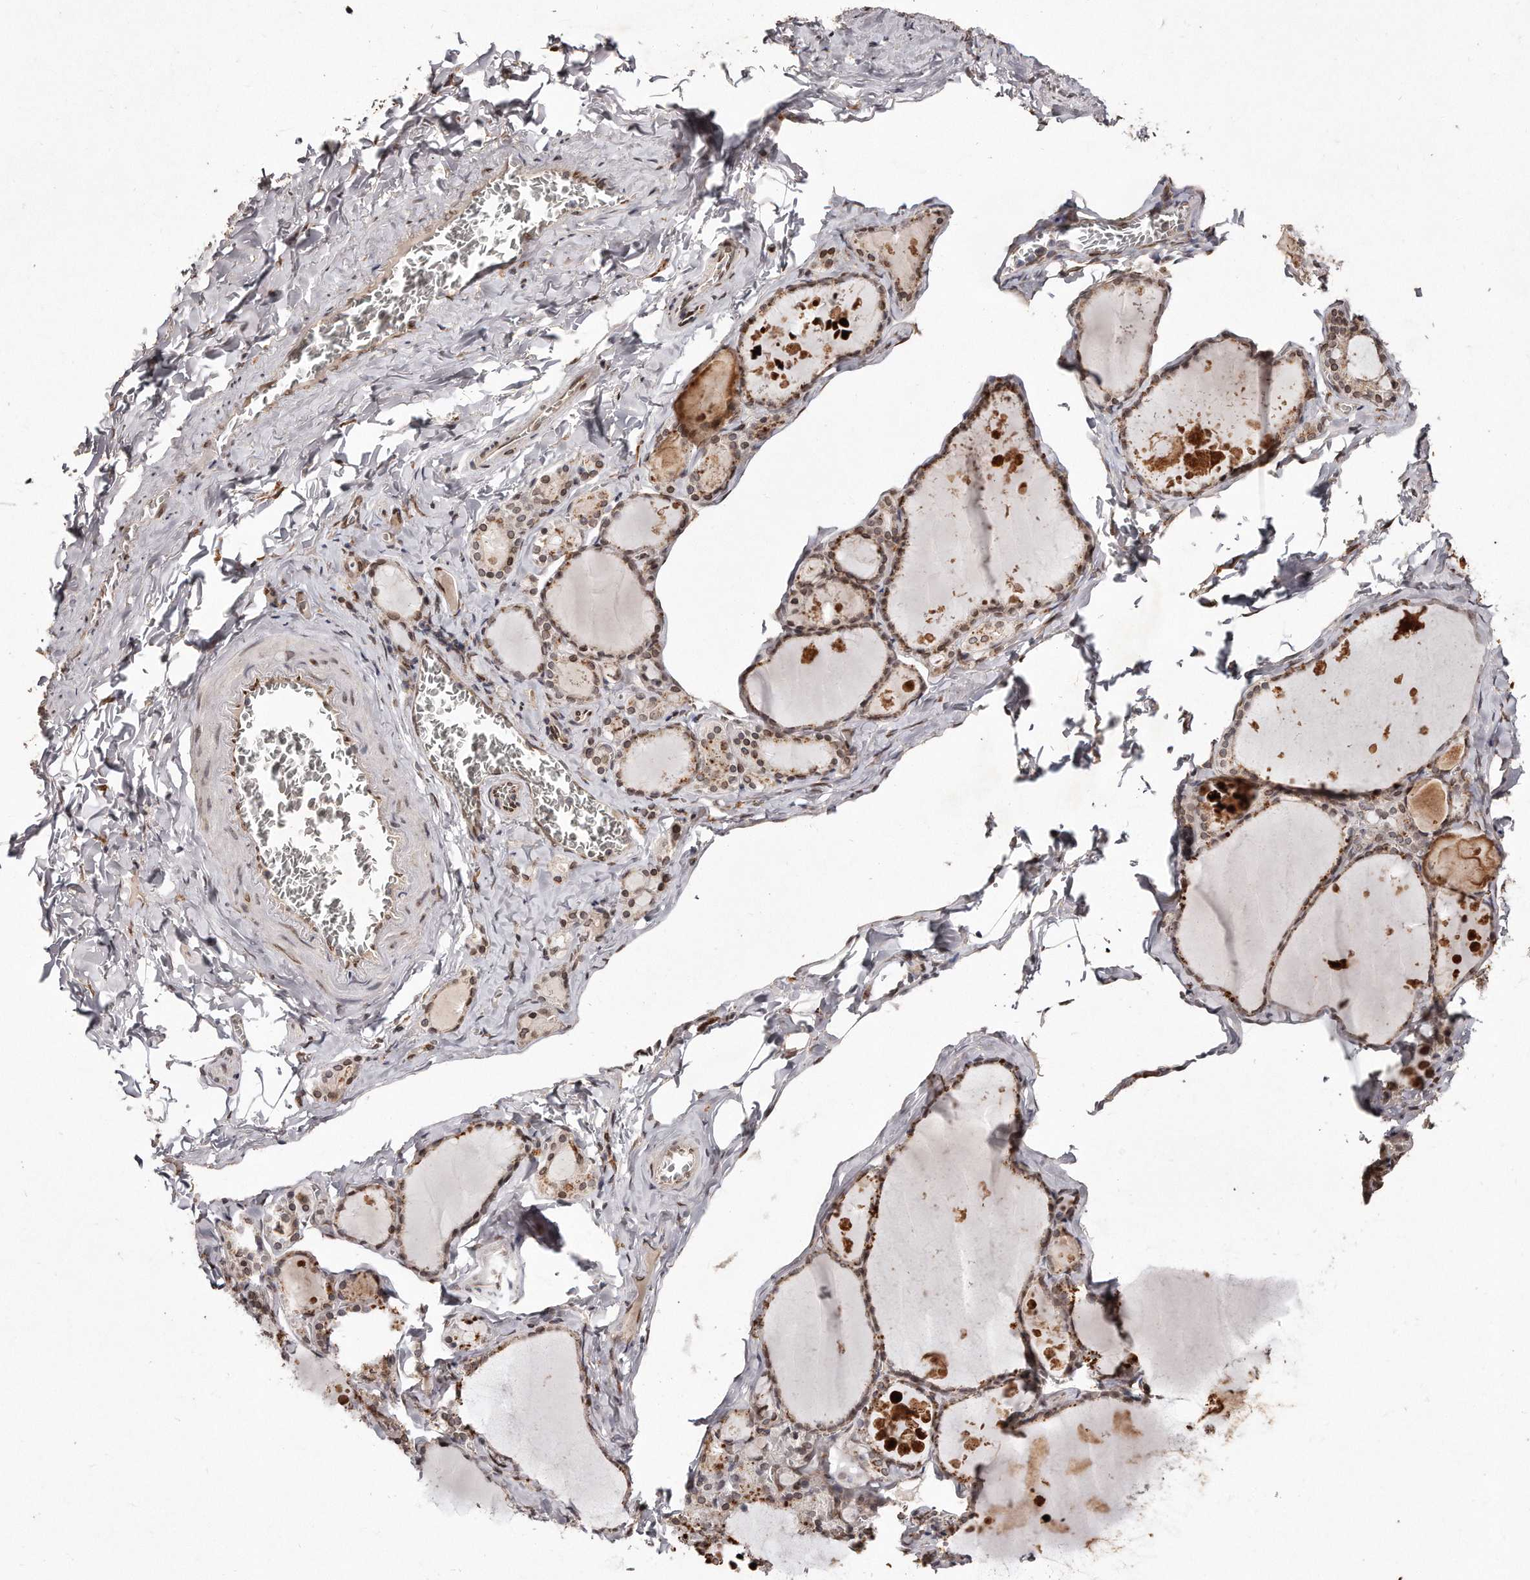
{"staining": {"intensity": "moderate", "quantity": ">75%", "location": "cytoplasmic/membranous,nuclear"}, "tissue": "thyroid gland", "cell_type": "Glandular cells", "image_type": "normal", "snomed": [{"axis": "morphology", "description": "Normal tissue, NOS"}, {"axis": "topography", "description": "Thyroid gland"}], "caption": "About >75% of glandular cells in benign human thyroid gland reveal moderate cytoplasmic/membranous,nuclear protein positivity as visualized by brown immunohistochemical staining.", "gene": "HASPIN", "patient": {"sex": "male", "age": 56}}